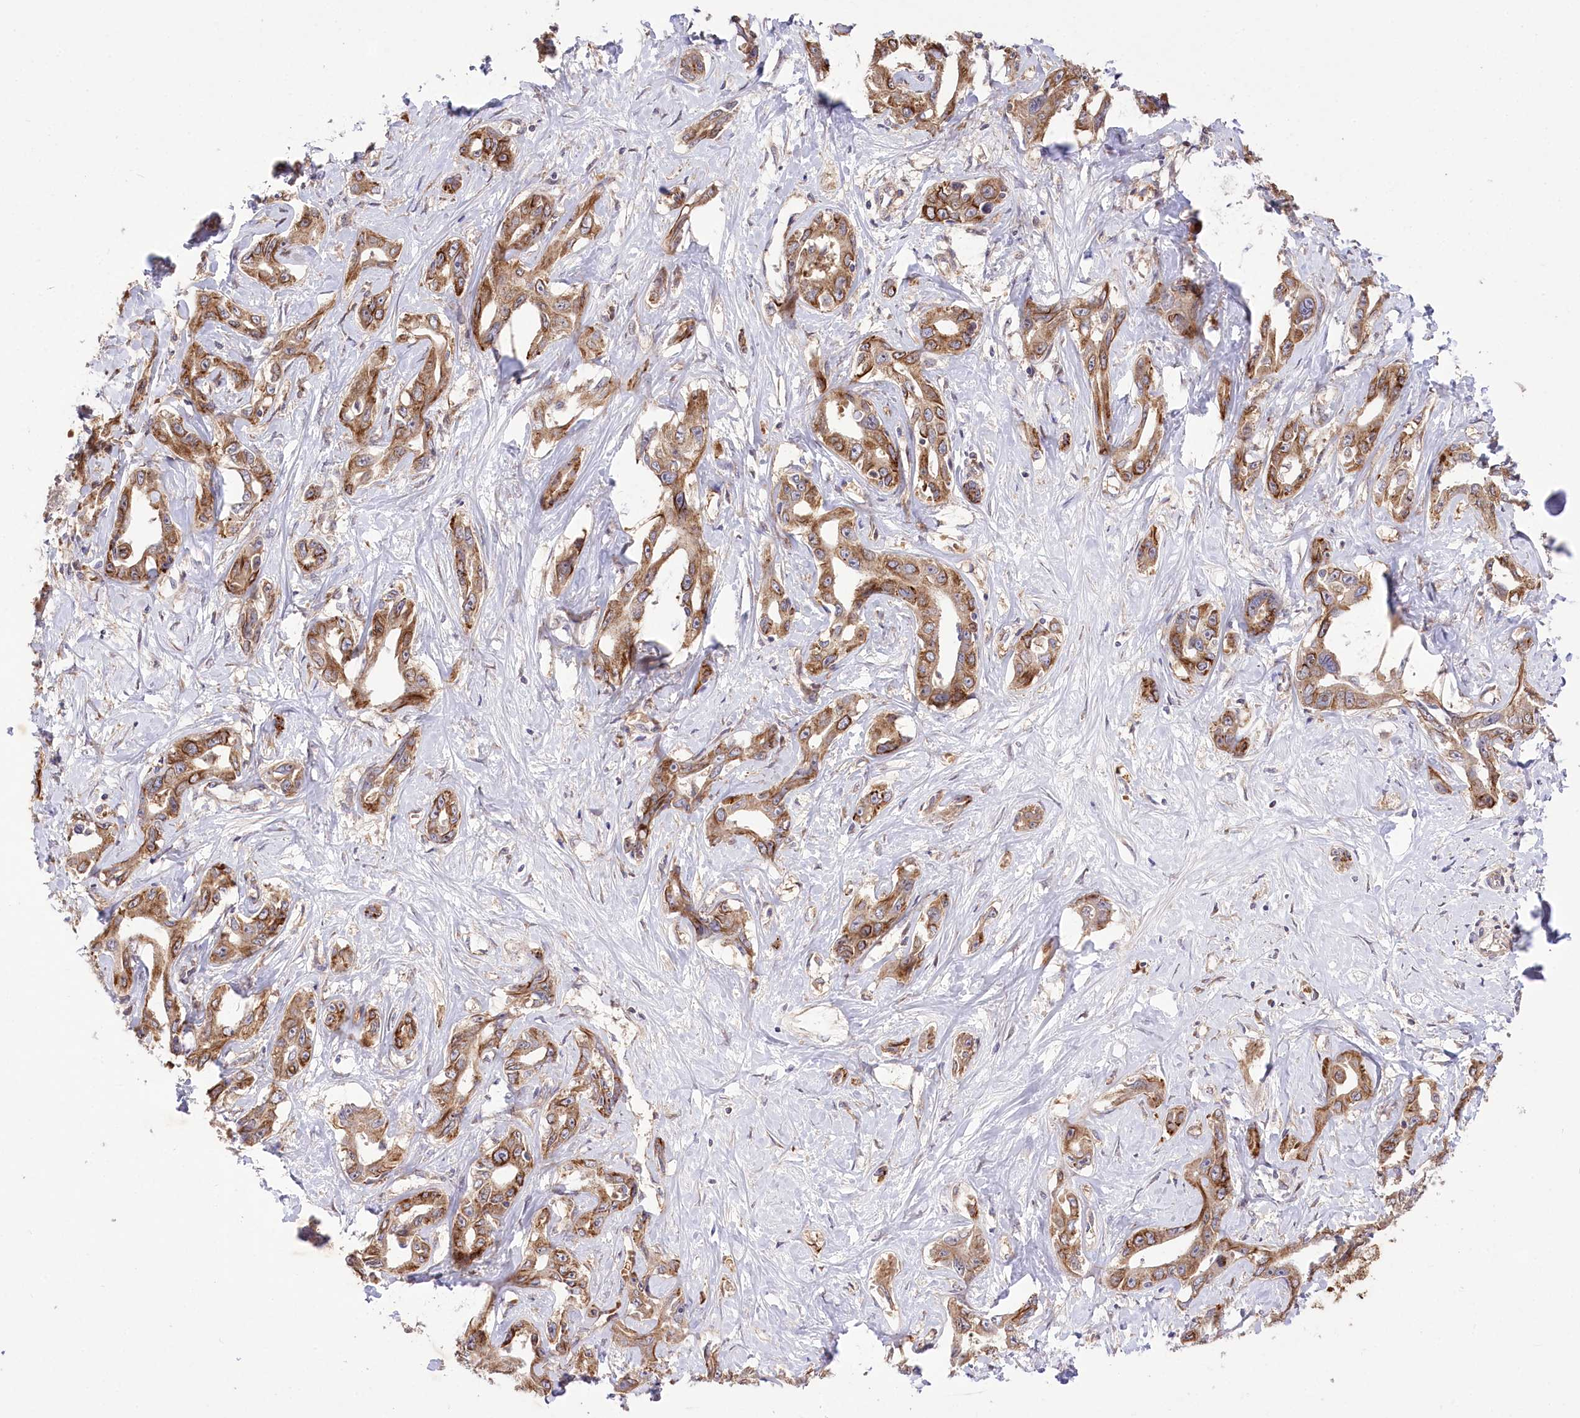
{"staining": {"intensity": "moderate", "quantity": ">75%", "location": "cytoplasmic/membranous"}, "tissue": "liver cancer", "cell_type": "Tumor cells", "image_type": "cancer", "snomed": [{"axis": "morphology", "description": "Cholangiocarcinoma"}, {"axis": "topography", "description": "Liver"}], "caption": "Immunohistochemistry (IHC) (DAB) staining of human liver cholangiocarcinoma reveals moderate cytoplasmic/membranous protein expression in approximately >75% of tumor cells.", "gene": "TRUB1", "patient": {"sex": "male", "age": 59}}